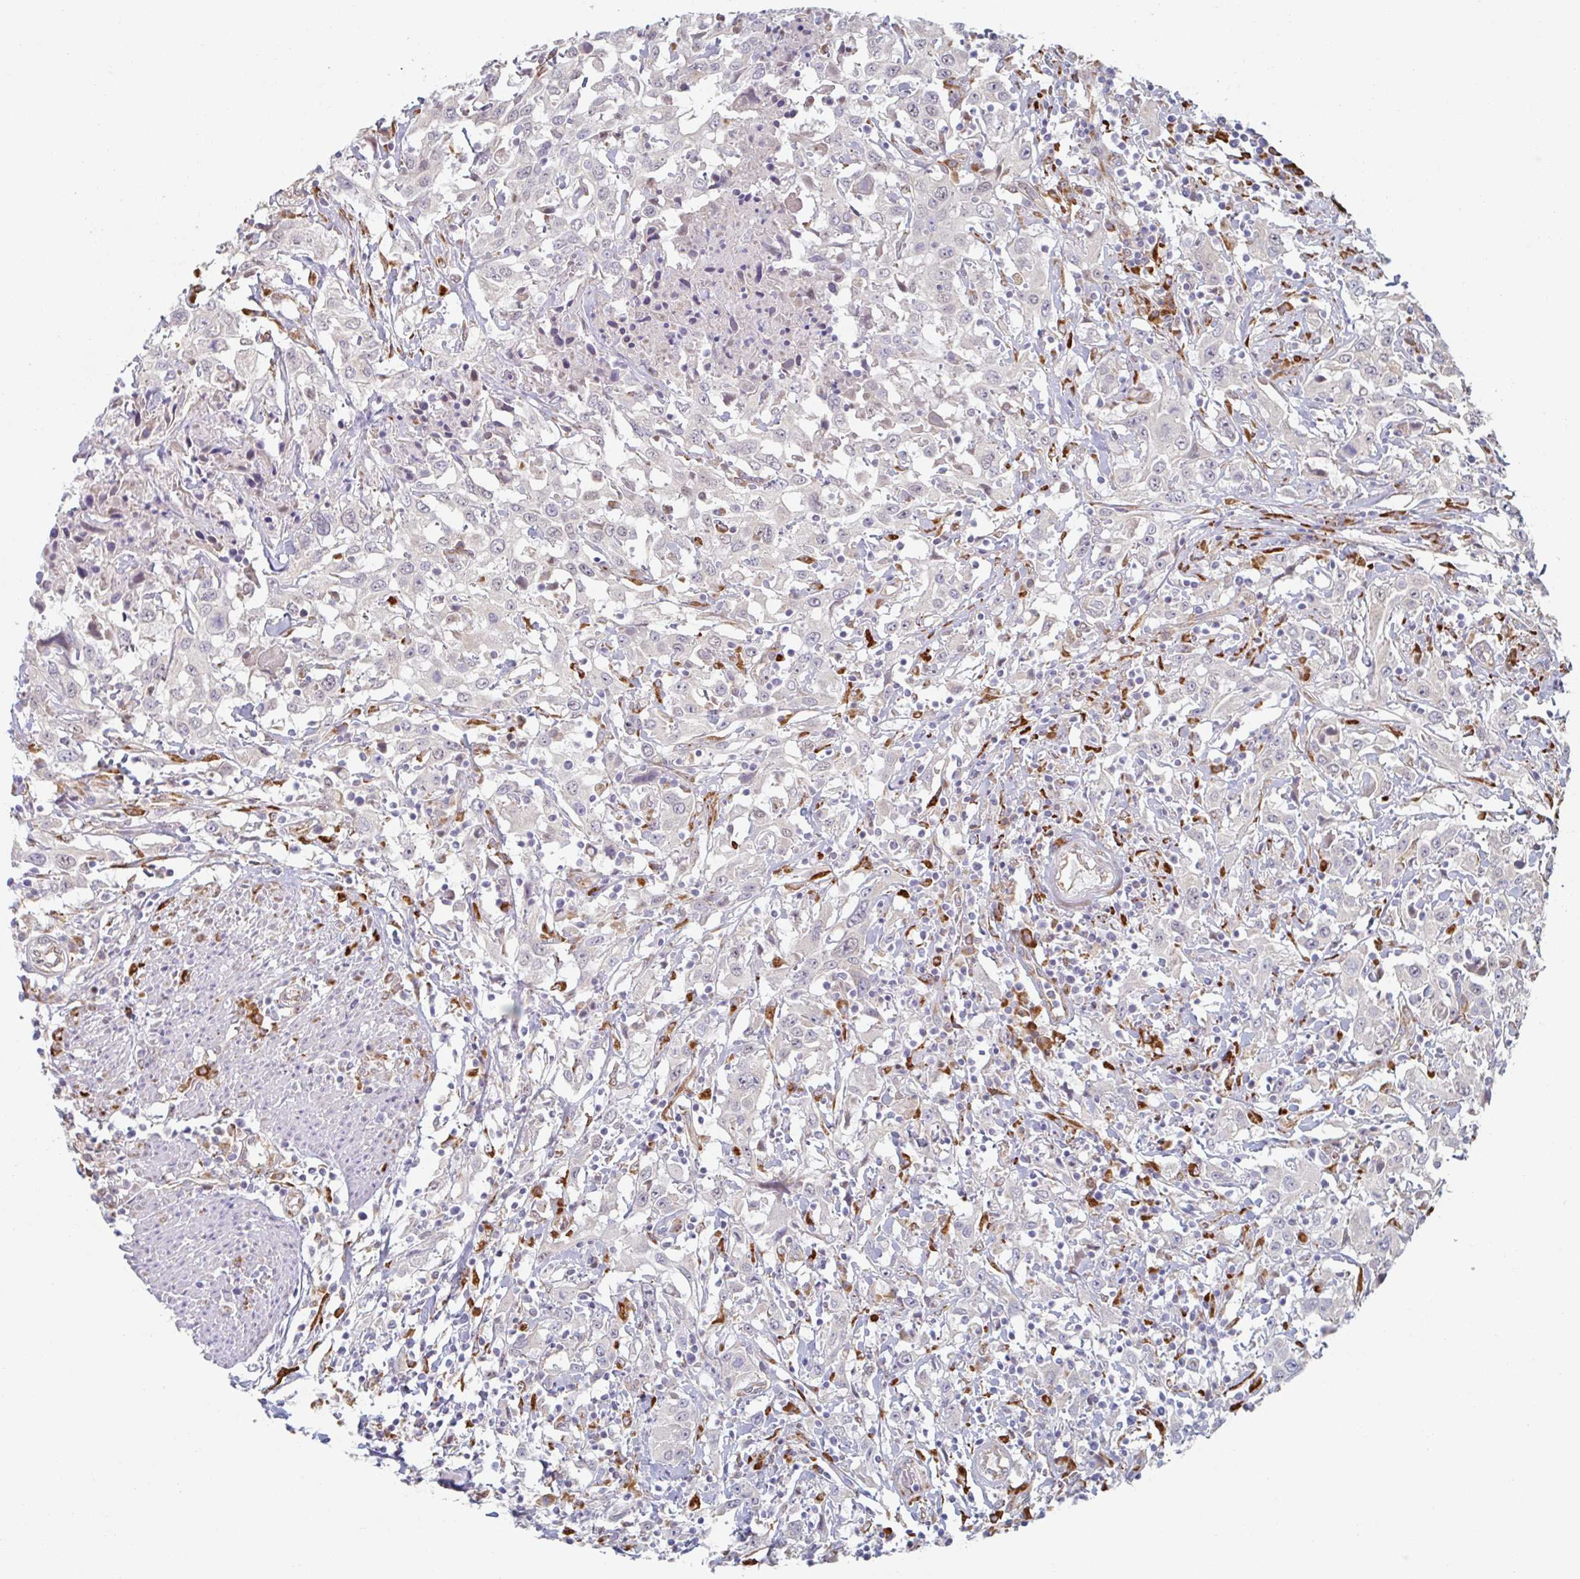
{"staining": {"intensity": "negative", "quantity": "none", "location": "none"}, "tissue": "urothelial cancer", "cell_type": "Tumor cells", "image_type": "cancer", "snomed": [{"axis": "morphology", "description": "Urothelial carcinoma, High grade"}, {"axis": "topography", "description": "Urinary bladder"}], "caption": "DAB immunohistochemical staining of human urothelial cancer exhibits no significant staining in tumor cells.", "gene": "TRAPPC10", "patient": {"sex": "male", "age": 61}}